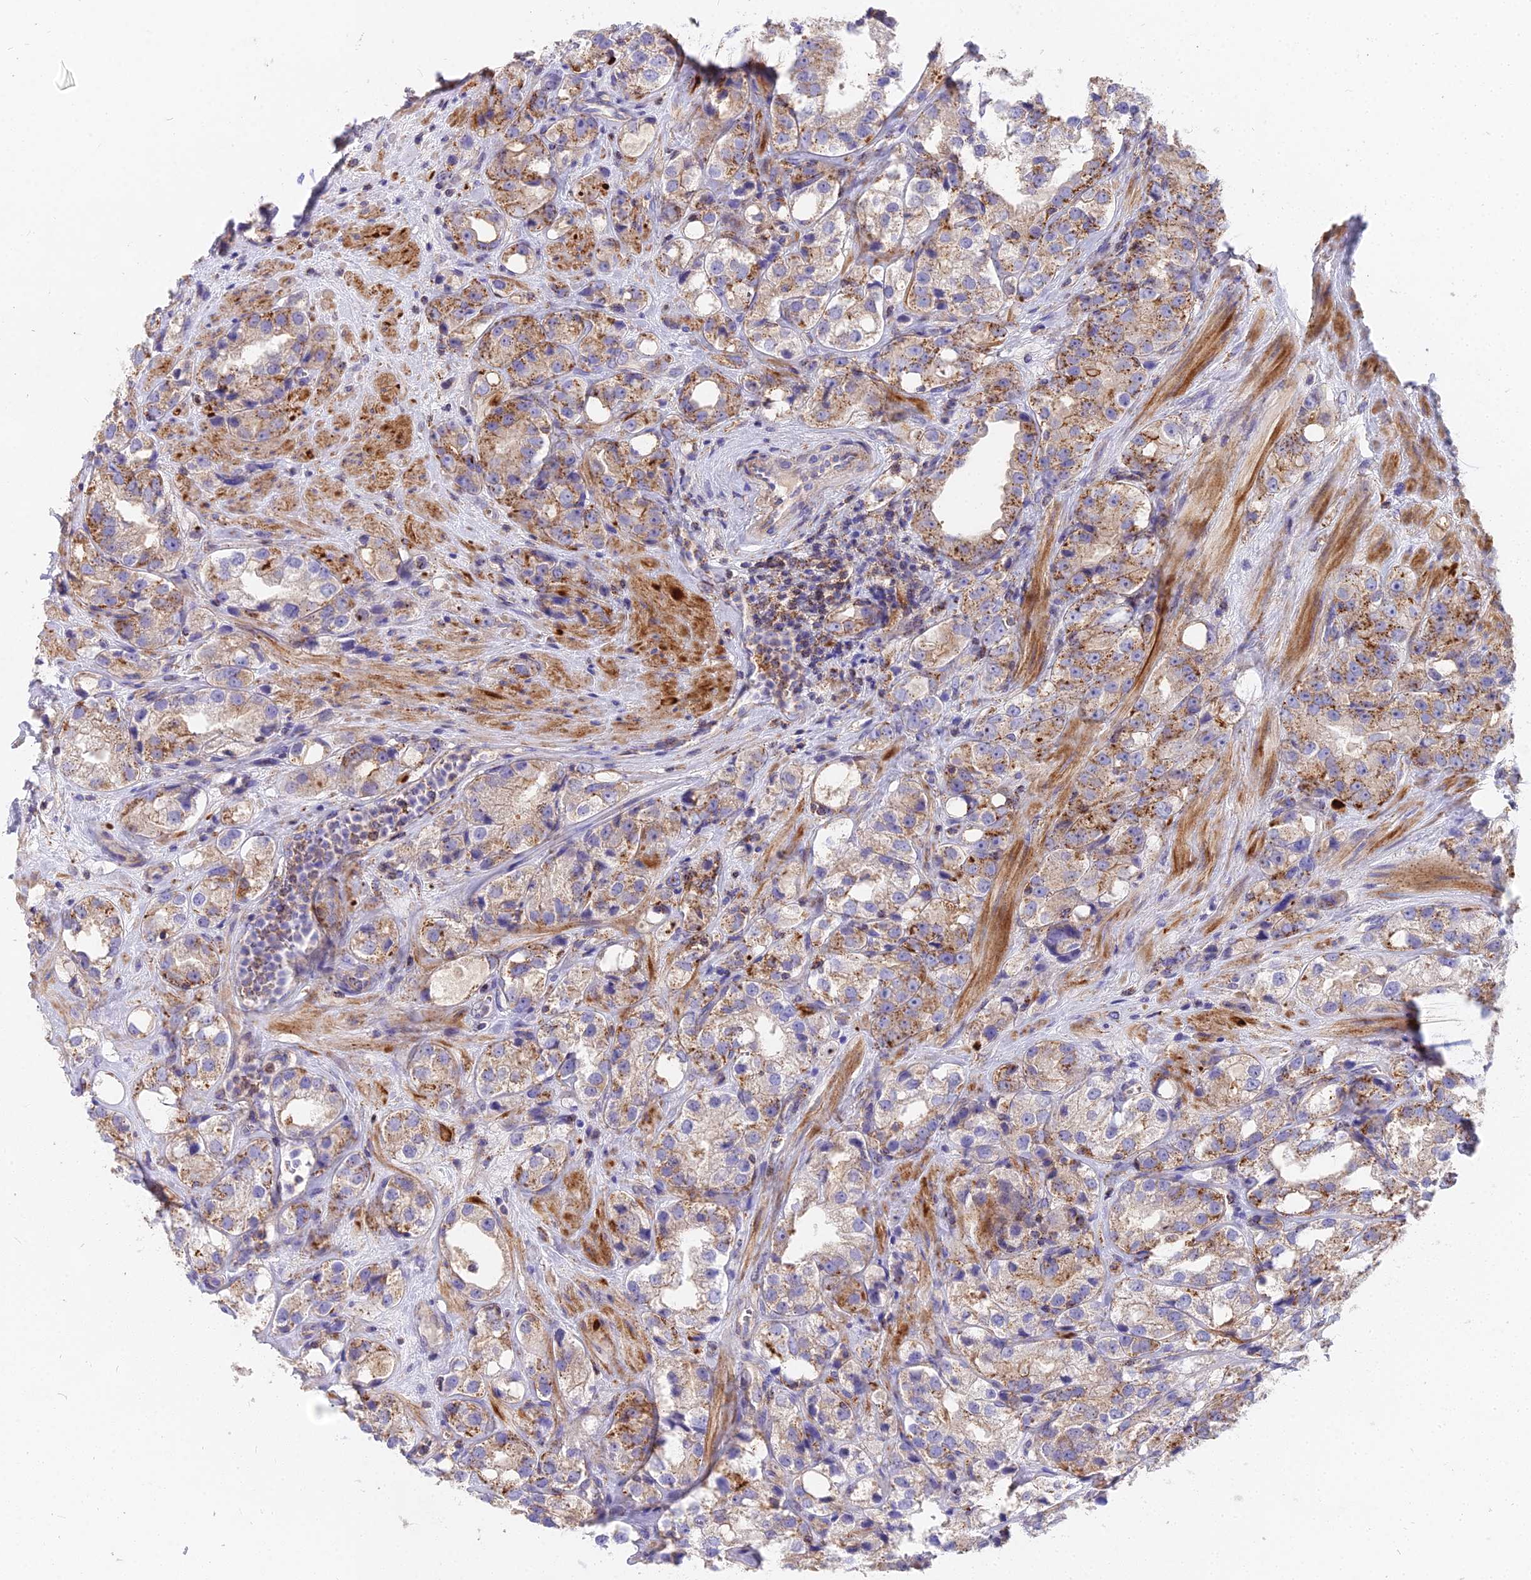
{"staining": {"intensity": "moderate", "quantity": "25%-75%", "location": "cytoplasmic/membranous"}, "tissue": "prostate cancer", "cell_type": "Tumor cells", "image_type": "cancer", "snomed": [{"axis": "morphology", "description": "Adenocarcinoma, NOS"}, {"axis": "topography", "description": "Prostate"}], "caption": "A brown stain highlights moderate cytoplasmic/membranous expression of a protein in prostate cancer tumor cells.", "gene": "FRMPD1", "patient": {"sex": "male", "age": 79}}